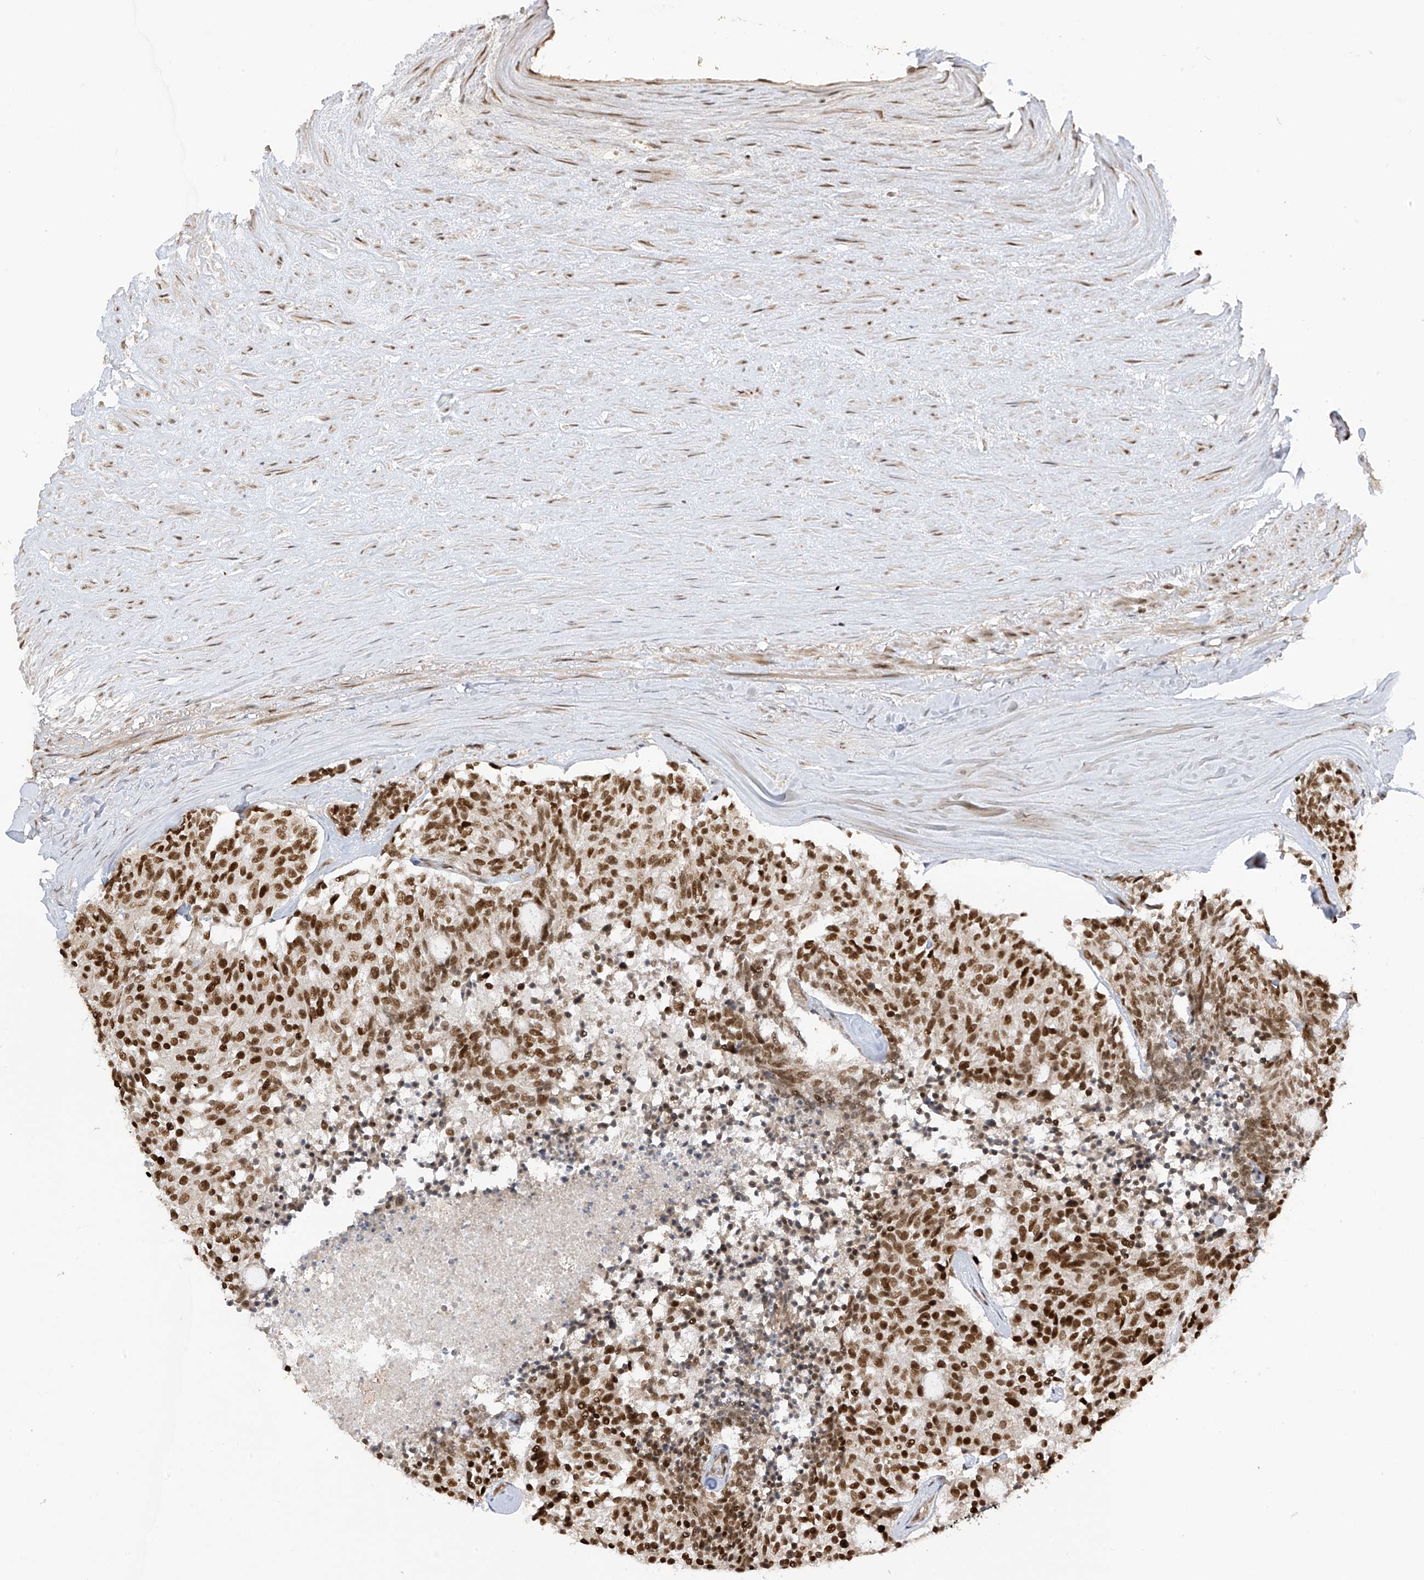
{"staining": {"intensity": "strong", "quantity": ">75%", "location": "nuclear"}, "tissue": "carcinoid", "cell_type": "Tumor cells", "image_type": "cancer", "snomed": [{"axis": "morphology", "description": "Carcinoid, malignant, NOS"}, {"axis": "topography", "description": "Pancreas"}], "caption": "Immunohistochemistry of human carcinoid (malignant) exhibits high levels of strong nuclear staining in about >75% of tumor cells.", "gene": "ARHGEF3", "patient": {"sex": "female", "age": 54}}